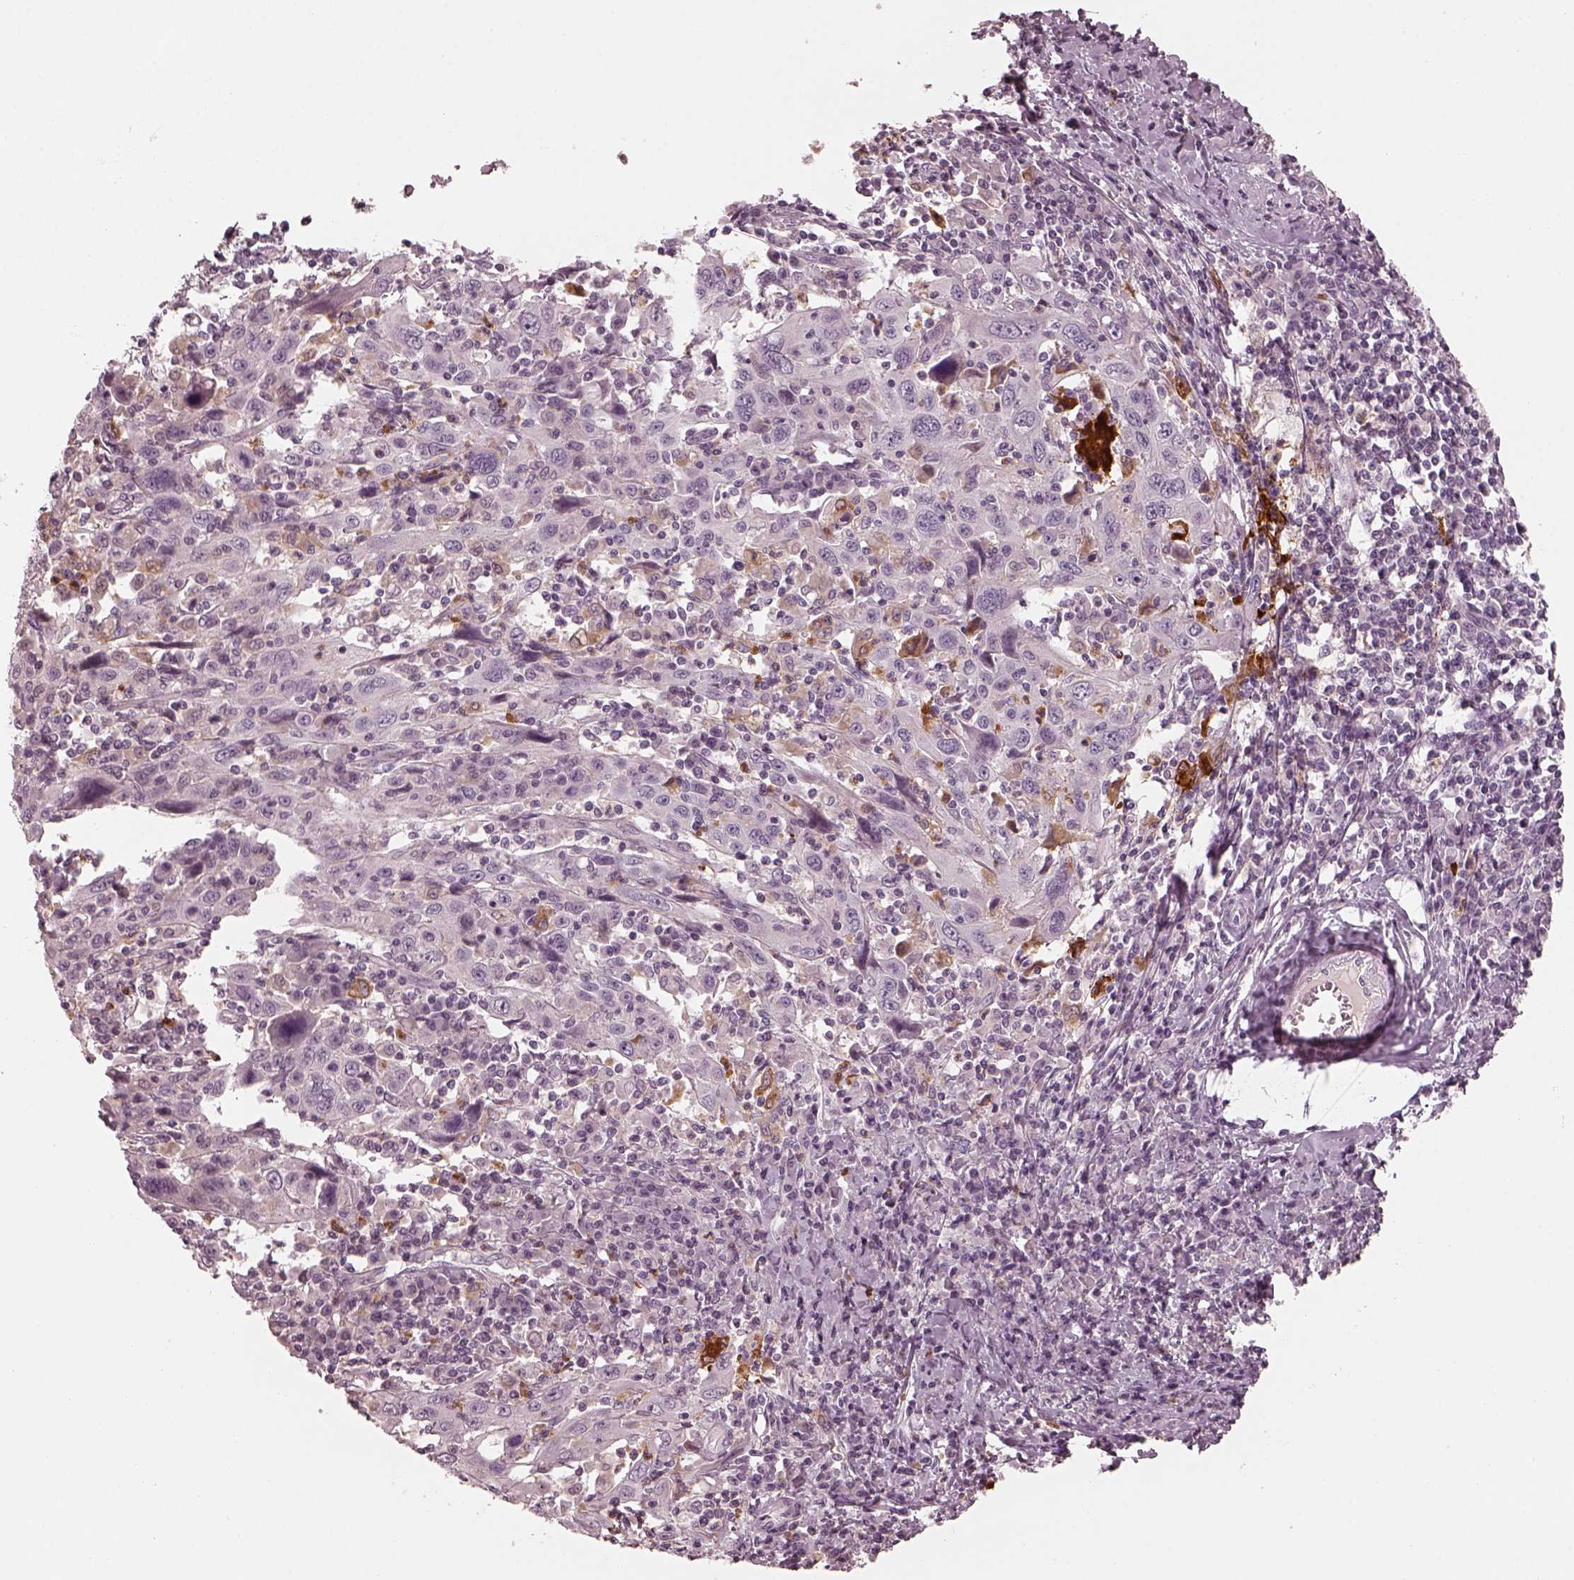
{"staining": {"intensity": "negative", "quantity": "none", "location": "none"}, "tissue": "cervical cancer", "cell_type": "Tumor cells", "image_type": "cancer", "snomed": [{"axis": "morphology", "description": "Squamous cell carcinoma, NOS"}, {"axis": "topography", "description": "Cervix"}], "caption": "Cervical squamous cell carcinoma was stained to show a protein in brown. There is no significant positivity in tumor cells.", "gene": "CHIT1", "patient": {"sex": "female", "age": 46}}